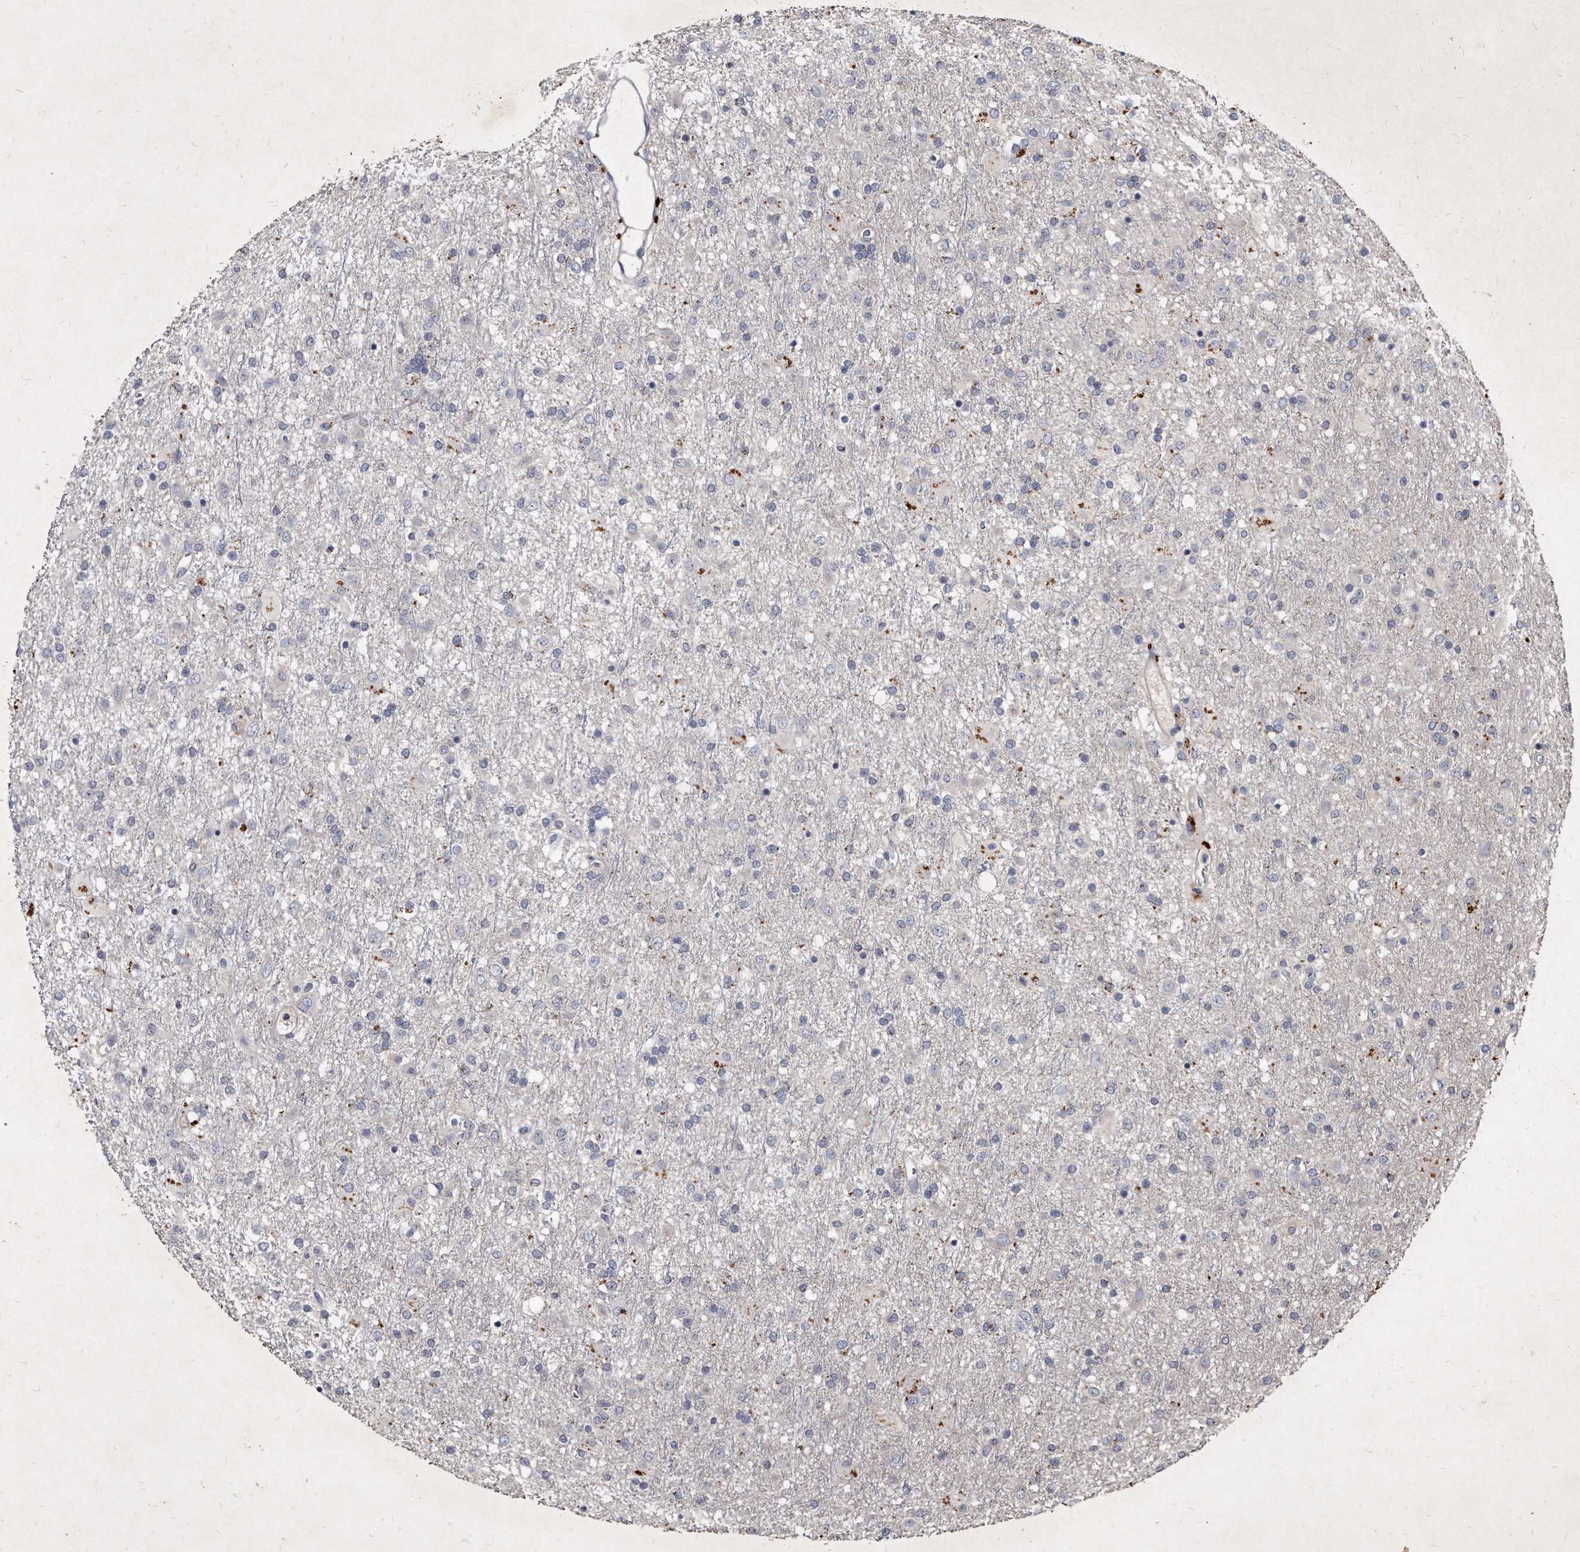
{"staining": {"intensity": "negative", "quantity": "none", "location": "none"}, "tissue": "glioma", "cell_type": "Tumor cells", "image_type": "cancer", "snomed": [{"axis": "morphology", "description": "Glioma, malignant, Low grade"}, {"axis": "topography", "description": "Brain"}], "caption": "IHC of glioma exhibits no positivity in tumor cells.", "gene": "KLHDC3", "patient": {"sex": "male", "age": 65}}